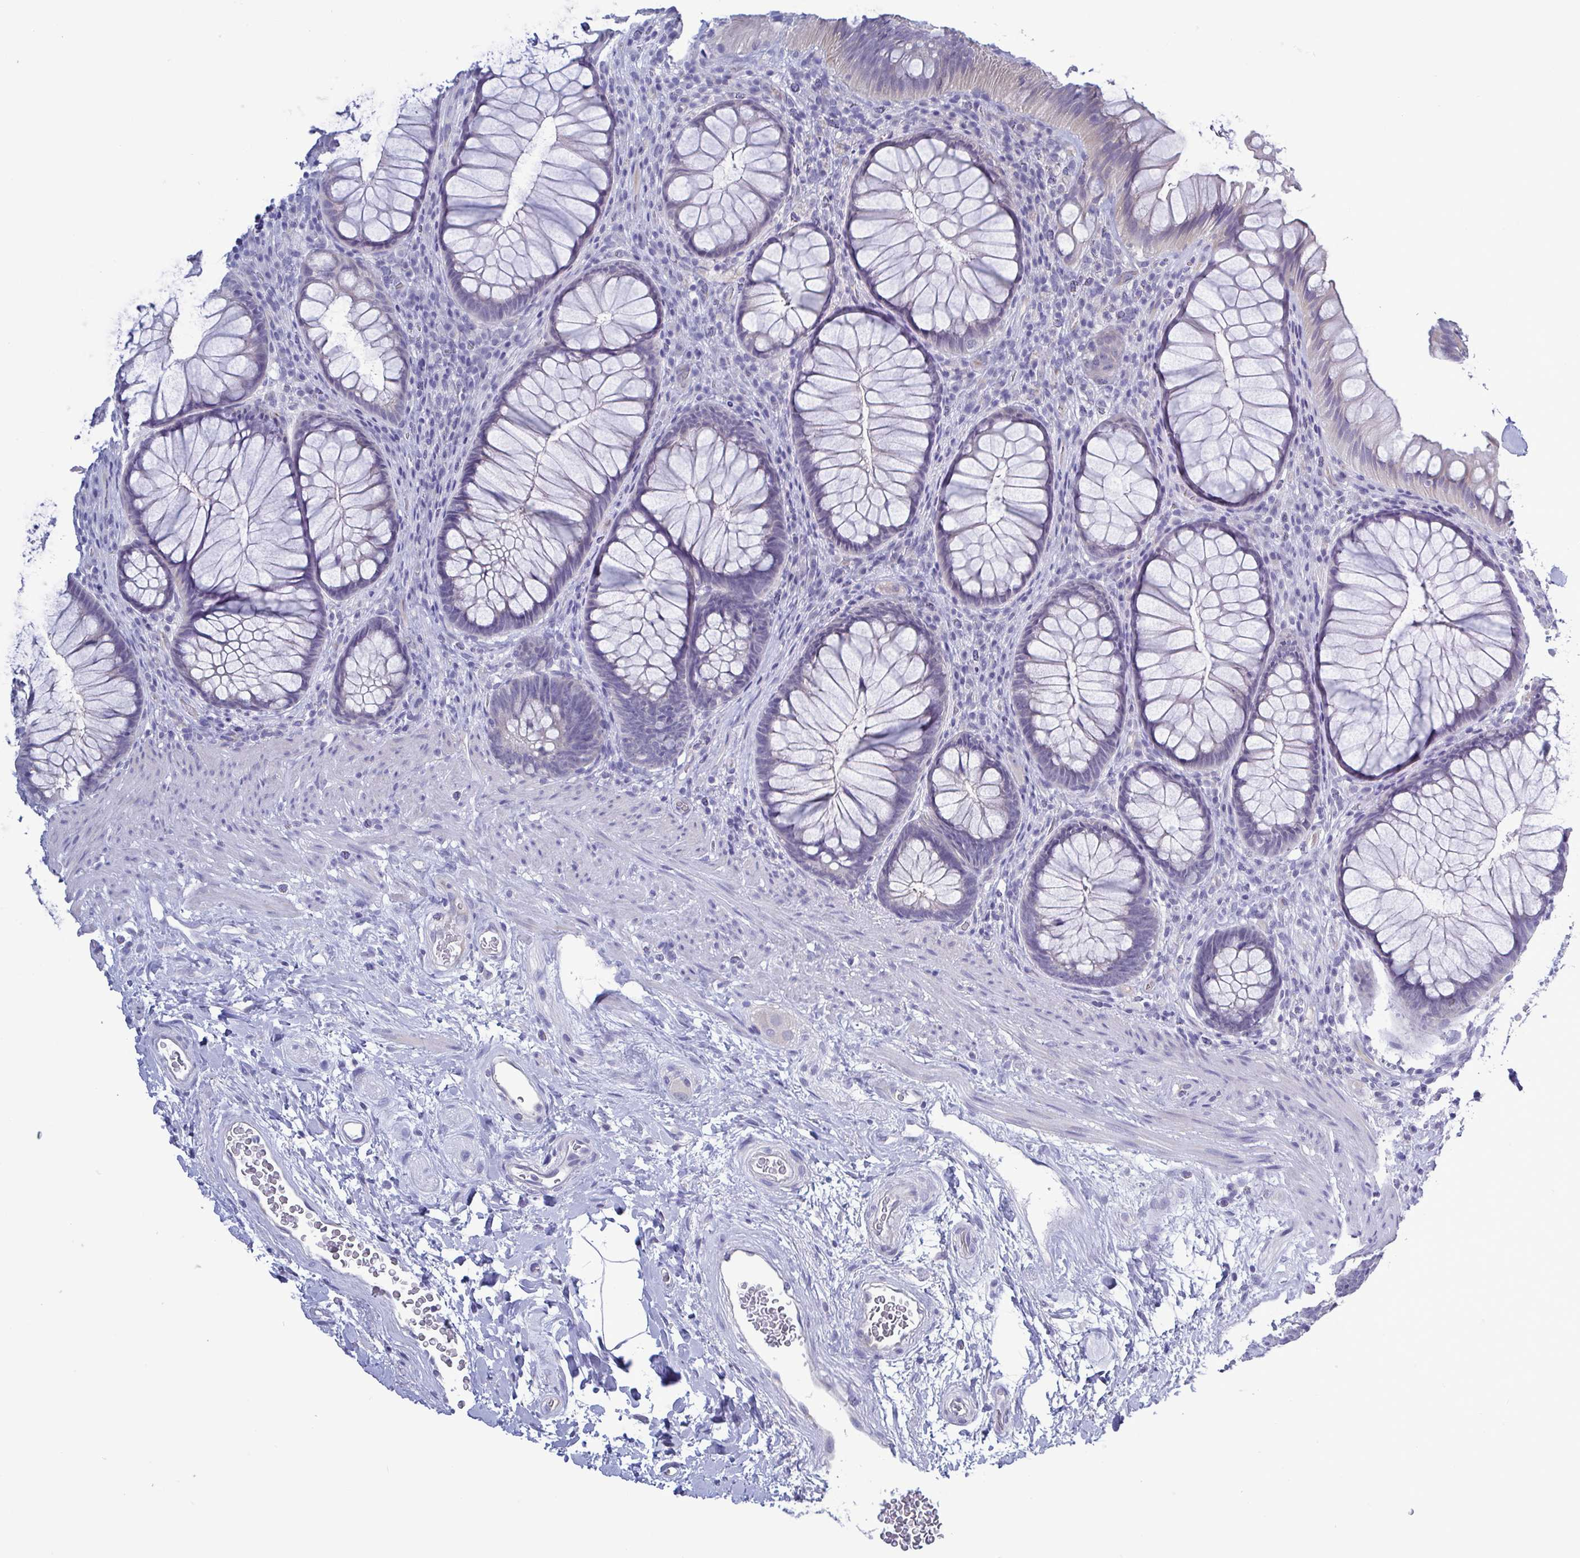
{"staining": {"intensity": "negative", "quantity": "none", "location": "none"}, "tissue": "rectum", "cell_type": "Glandular cells", "image_type": "normal", "snomed": [{"axis": "morphology", "description": "Normal tissue, NOS"}, {"axis": "topography", "description": "Smooth muscle"}, {"axis": "topography", "description": "Rectum"}], "caption": "This is a histopathology image of IHC staining of benign rectum, which shows no staining in glandular cells.", "gene": "TEX12", "patient": {"sex": "male", "age": 53}}